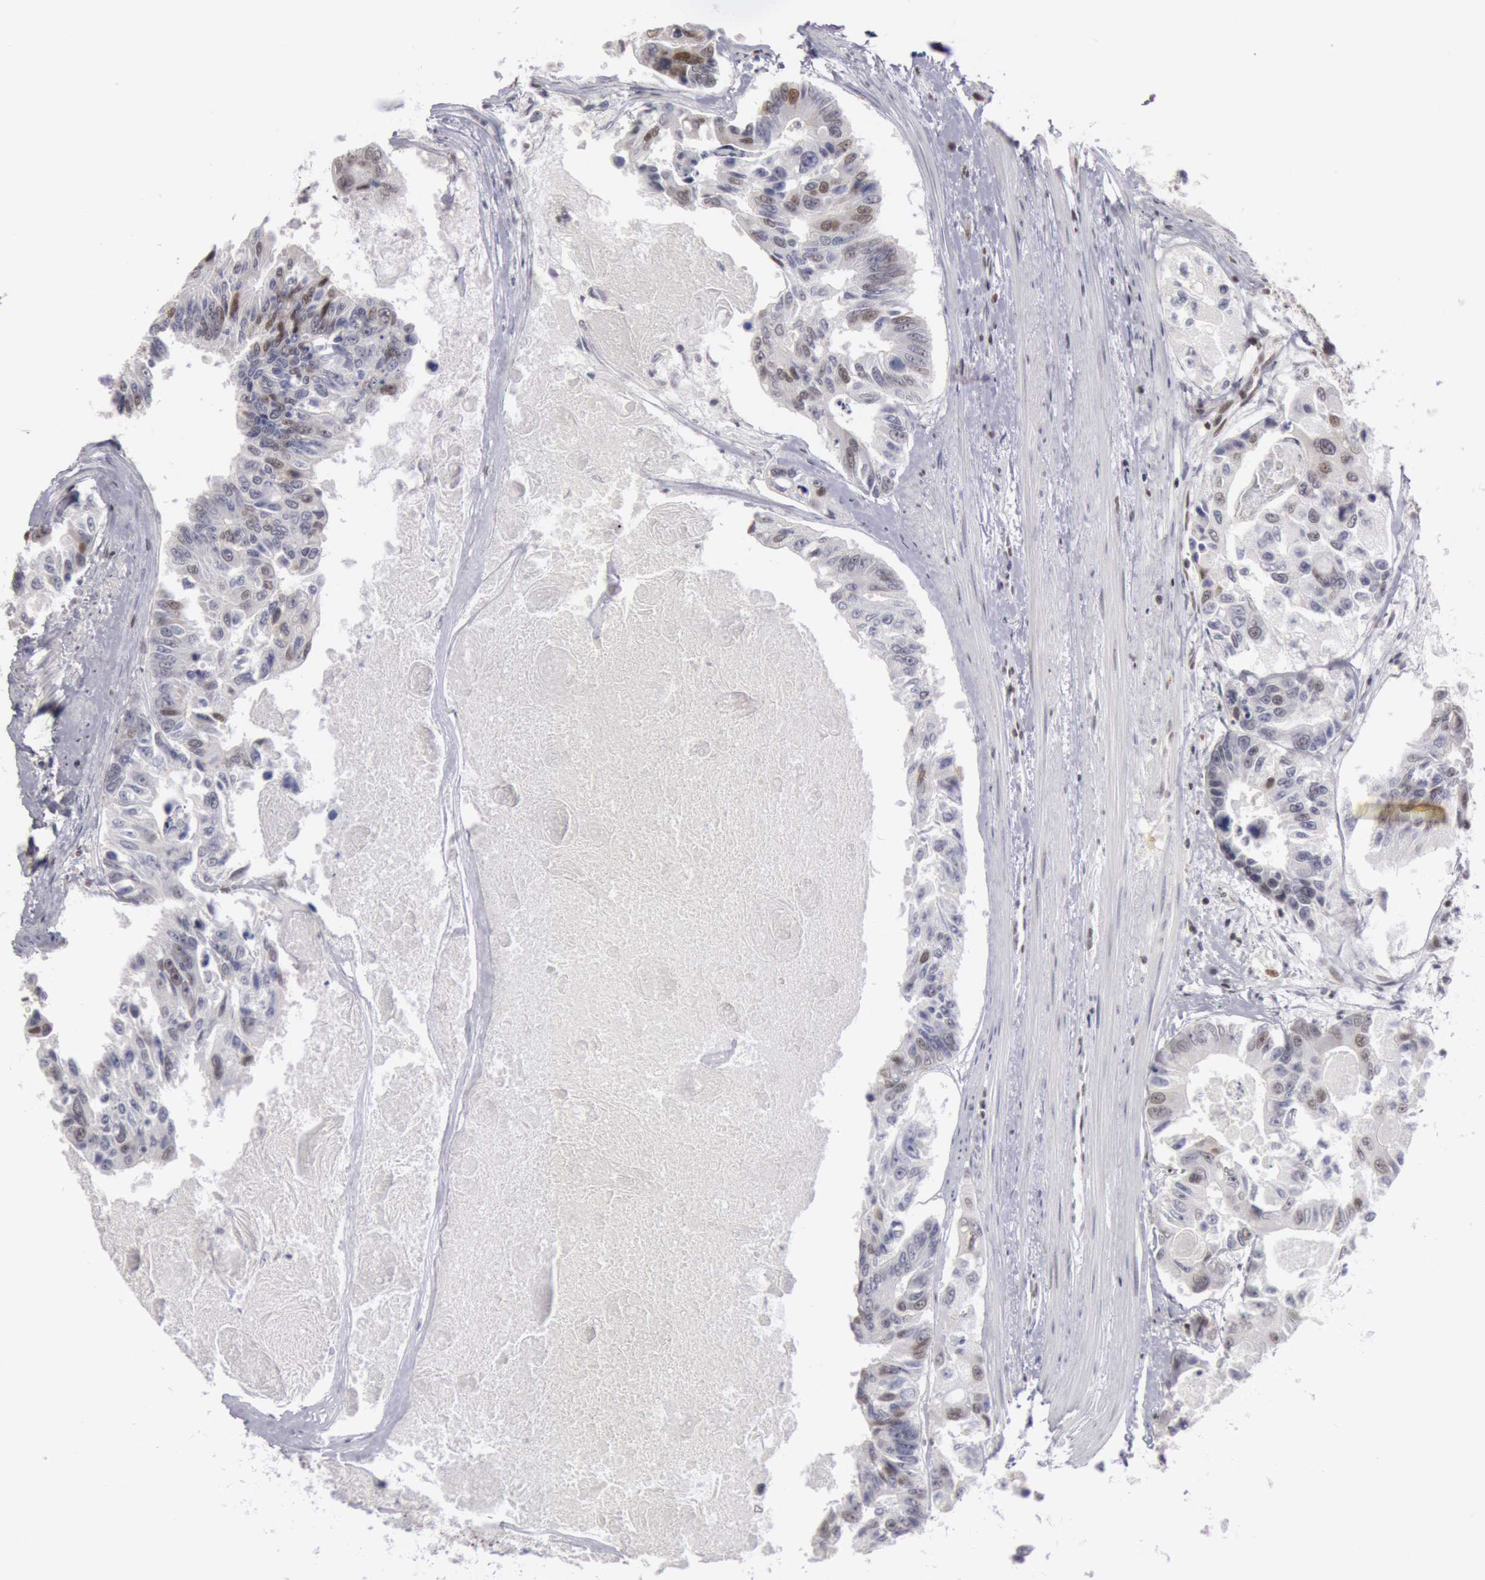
{"staining": {"intensity": "moderate", "quantity": "25%-75%", "location": "nuclear"}, "tissue": "colorectal cancer", "cell_type": "Tumor cells", "image_type": "cancer", "snomed": [{"axis": "morphology", "description": "Adenocarcinoma, NOS"}, {"axis": "topography", "description": "Colon"}], "caption": "Immunohistochemical staining of human adenocarcinoma (colorectal) reveals moderate nuclear protein positivity in about 25%-75% of tumor cells.", "gene": "ESS2", "patient": {"sex": "female", "age": 86}}